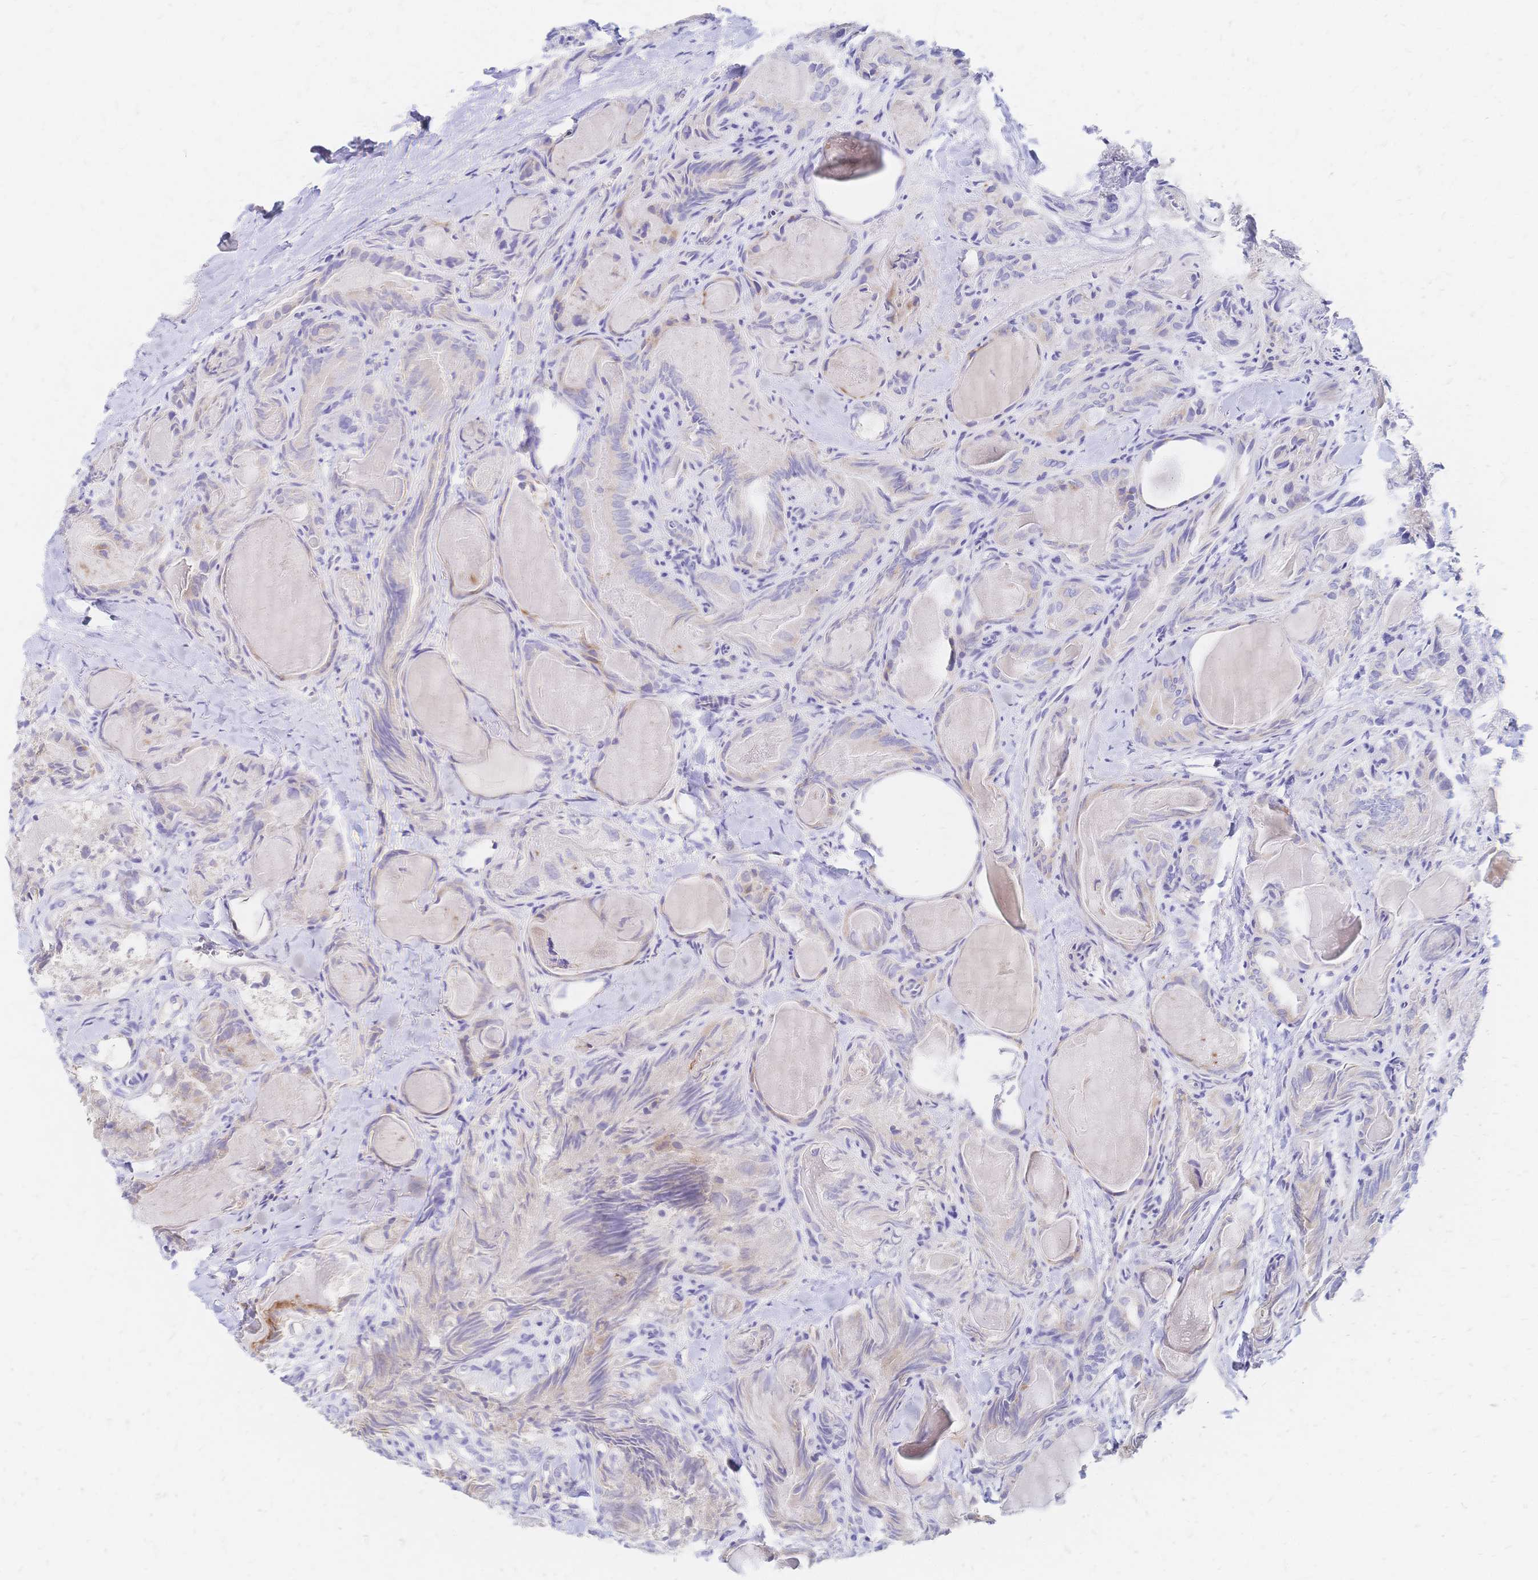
{"staining": {"intensity": "negative", "quantity": "none", "location": "none"}, "tissue": "thyroid cancer", "cell_type": "Tumor cells", "image_type": "cancer", "snomed": [{"axis": "morphology", "description": "Papillary adenocarcinoma, NOS"}, {"axis": "topography", "description": "Thyroid gland"}], "caption": "Photomicrograph shows no significant protein staining in tumor cells of thyroid cancer.", "gene": "VWC2L", "patient": {"sex": "female", "age": 75}}